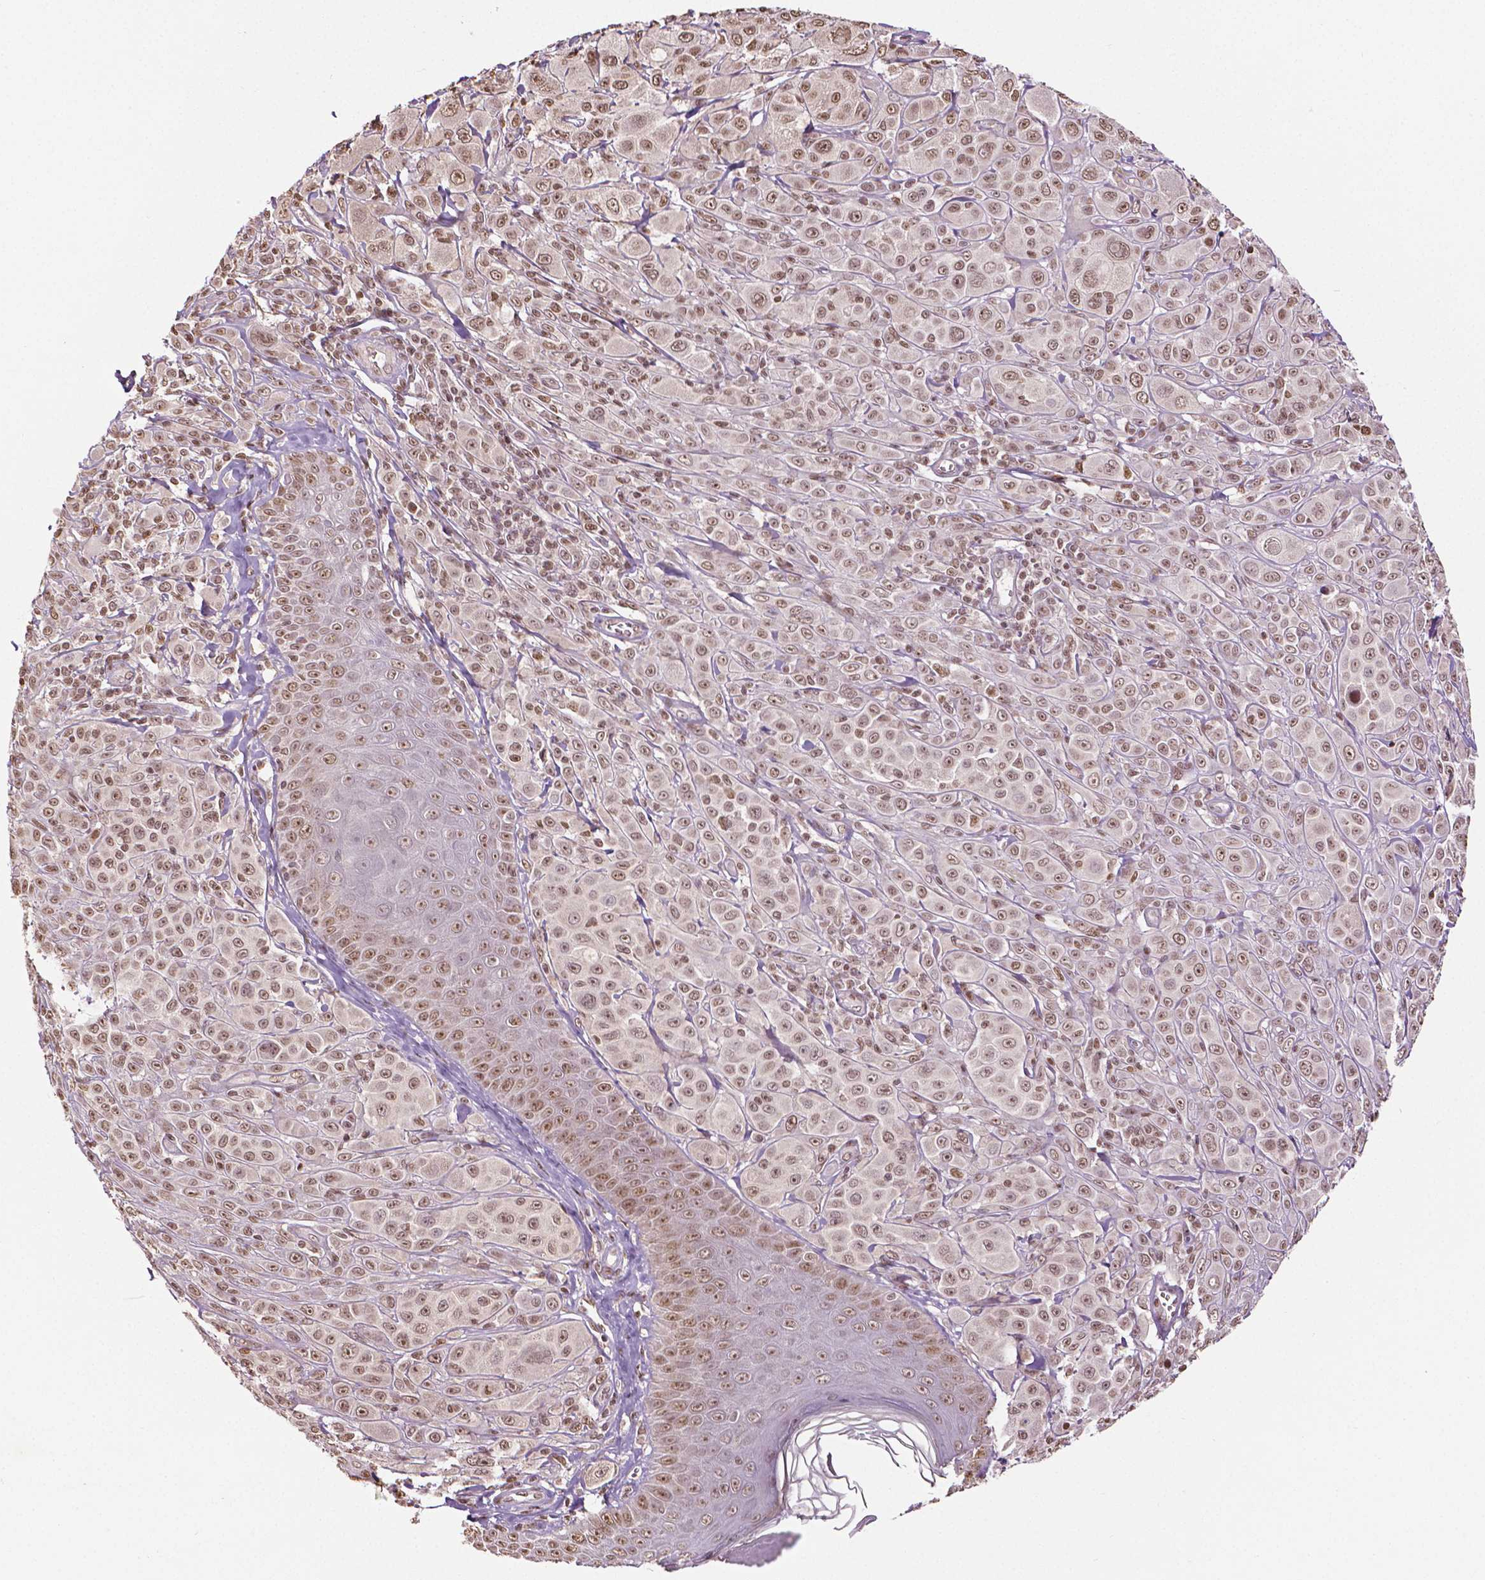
{"staining": {"intensity": "moderate", "quantity": ">75%", "location": "nuclear"}, "tissue": "melanoma", "cell_type": "Tumor cells", "image_type": "cancer", "snomed": [{"axis": "morphology", "description": "Malignant melanoma, NOS"}, {"axis": "topography", "description": "Skin"}], "caption": "The immunohistochemical stain highlights moderate nuclear positivity in tumor cells of melanoma tissue.", "gene": "DEK", "patient": {"sex": "male", "age": 67}}